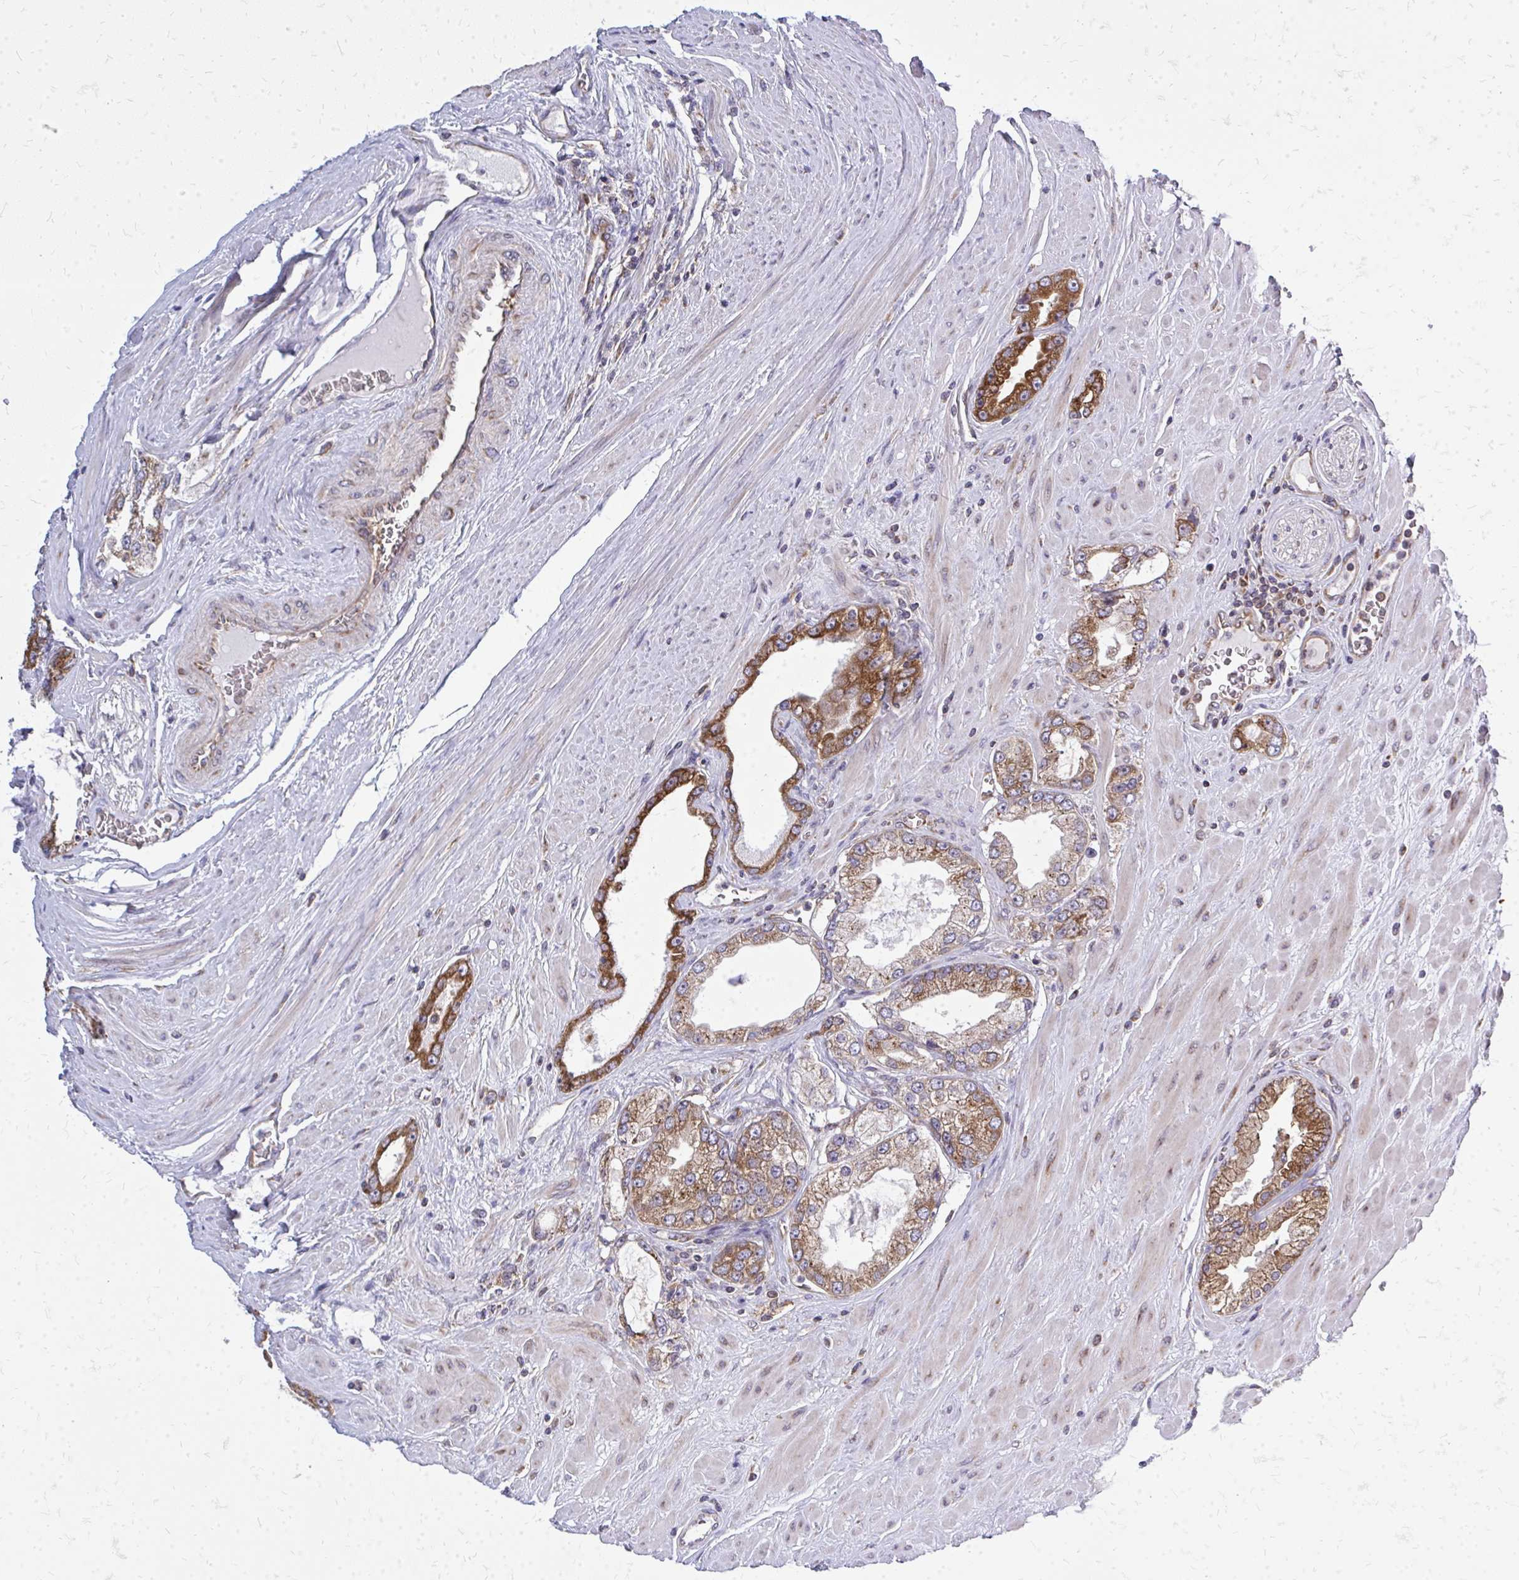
{"staining": {"intensity": "strong", "quantity": ">75%", "location": "cytoplasmic/membranous"}, "tissue": "prostate cancer", "cell_type": "Tumor cells", "image_type": "cancer", "snomed": [{"axis": "morphology", "description": "Adenocarcinoma, High grade"}, {"axis": "topography", "description": "Prostate"}], "caption": "Strong cytoplasmic/membranous protein positivity is identified in approximately >75% of tumor cells in prostate cancer. Nuclei are stained in blue.", "gene": "PDK4", "patient": {"sex": "male", "age": 66}}